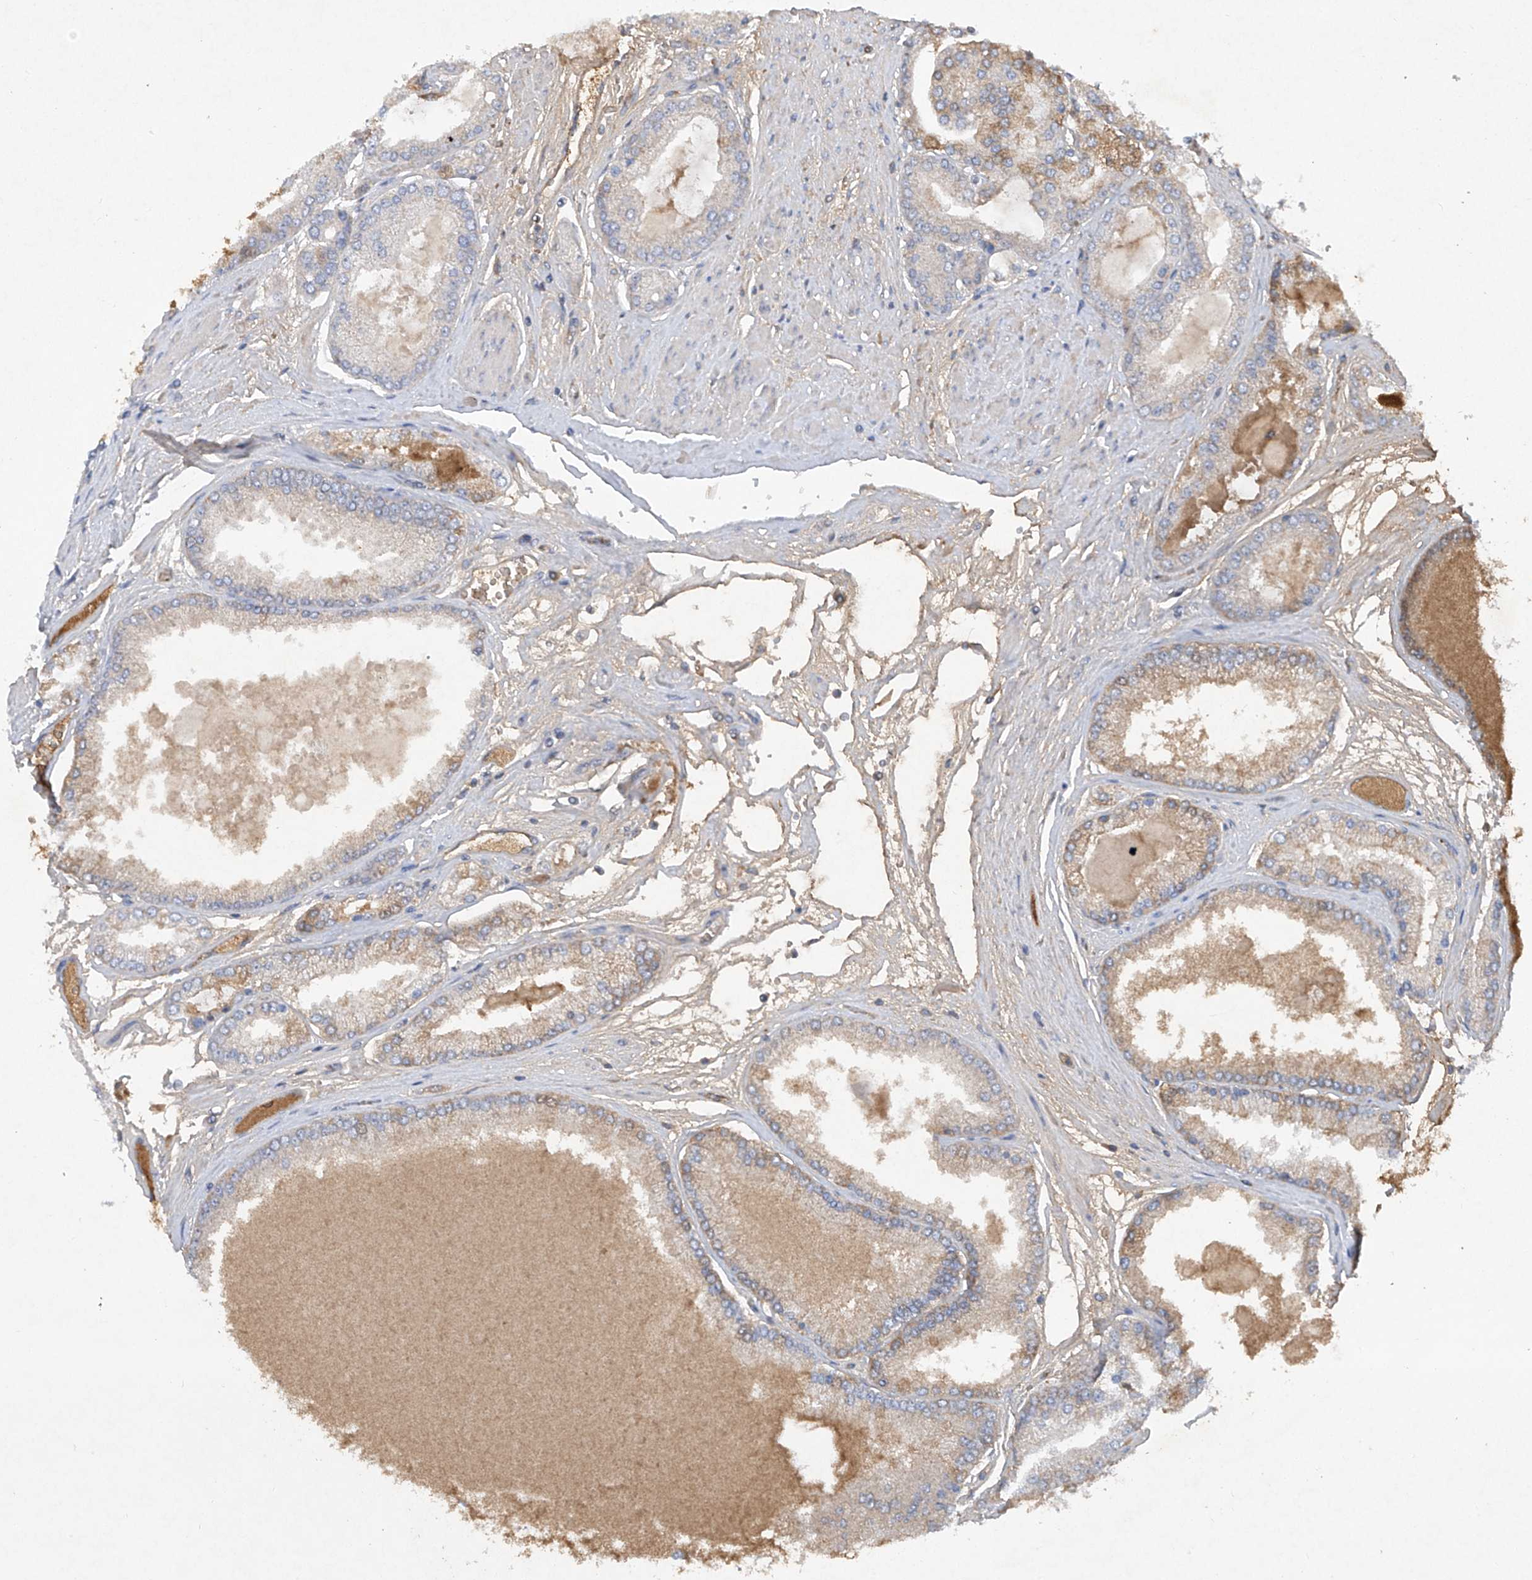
{"staining": {"intensity": "weak", "quantity": "25%-75%", "location": "cytoplasmic/membranous"}, "tissue": "prostate cancer", "cell_type": "Tumor cells", "image_type": "cancer", "snomed": [{"axis": "morphology", "description": "Adenocarcinoma, High grade"}, {"axis": "topography", "description": "Prostate"}], "caption": "This is a micrograph of immunohistochemistry (IHC) staining of prostate high-grade adenocarcinoma, which shows weak expression in the cytoplasmic/membranous of tumor cells.", "gene": "HAS3", "patient": {"sex": "male", "age": 59}}